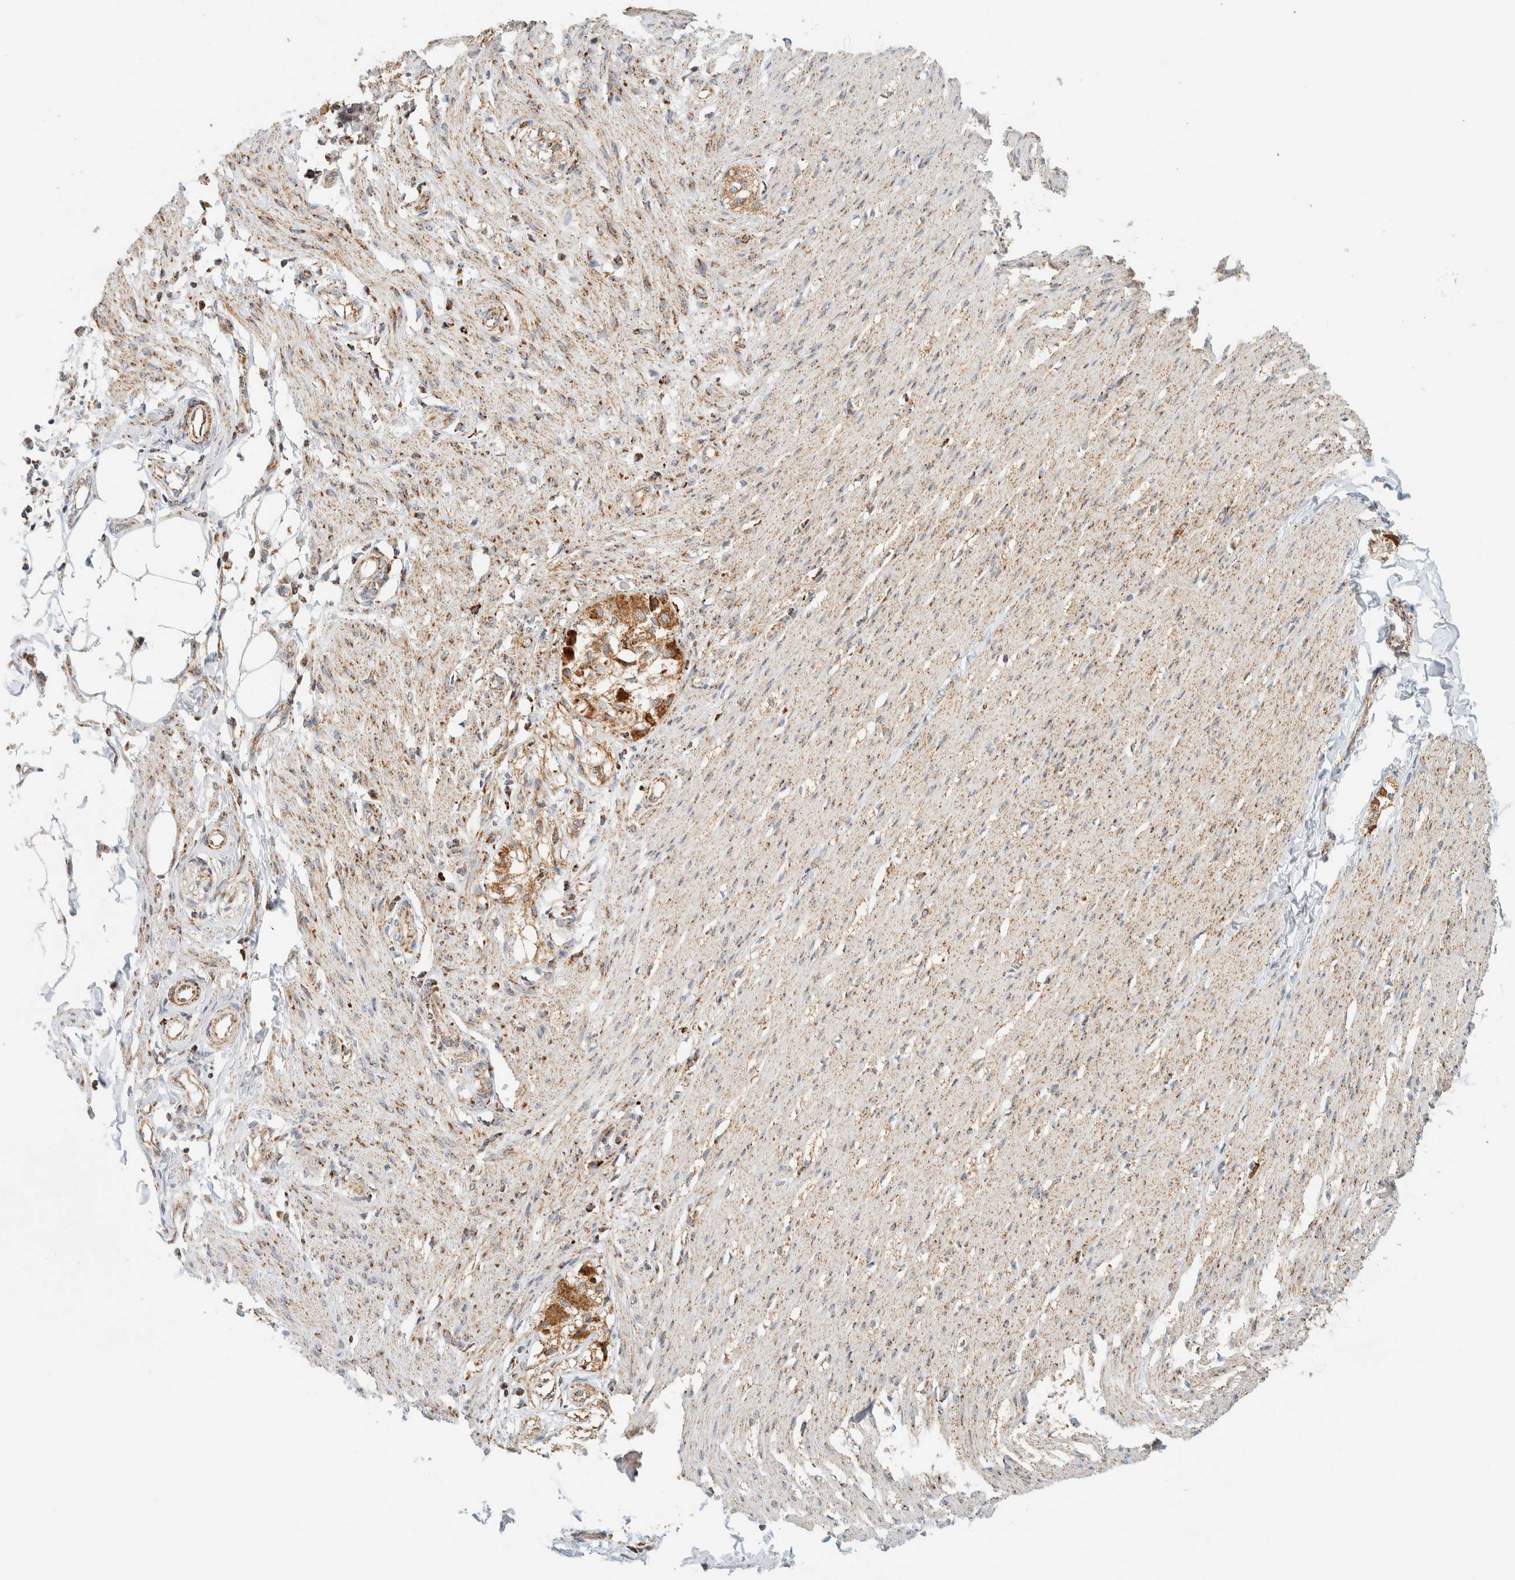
{"staining": {"intensity": "weak", "quantity": ">75%", "location": "cytoplasmic/membranous"}, "tissue": "smooth muscle", "cell_type": "Smooth muscle cells", "image_type": "normal", "snomed": [{"axis": "morphology", "description": "Normal tissue, NOS"}, {"axis": "morphology", "description": "Adenocarcinoma, NOS"}, {"axis": "topography", "description": "Smooth muscle"}, {"axis": "topography", "description": "Colon"}], "caption": "Smooth muscle stained with a brown dye demonstrates weak cytoplasmic/membranous positive staining in about >75% of smooth muscle cells.", "gene": "KIFAP3", "patient": {"sex": "male", "age": 14}}